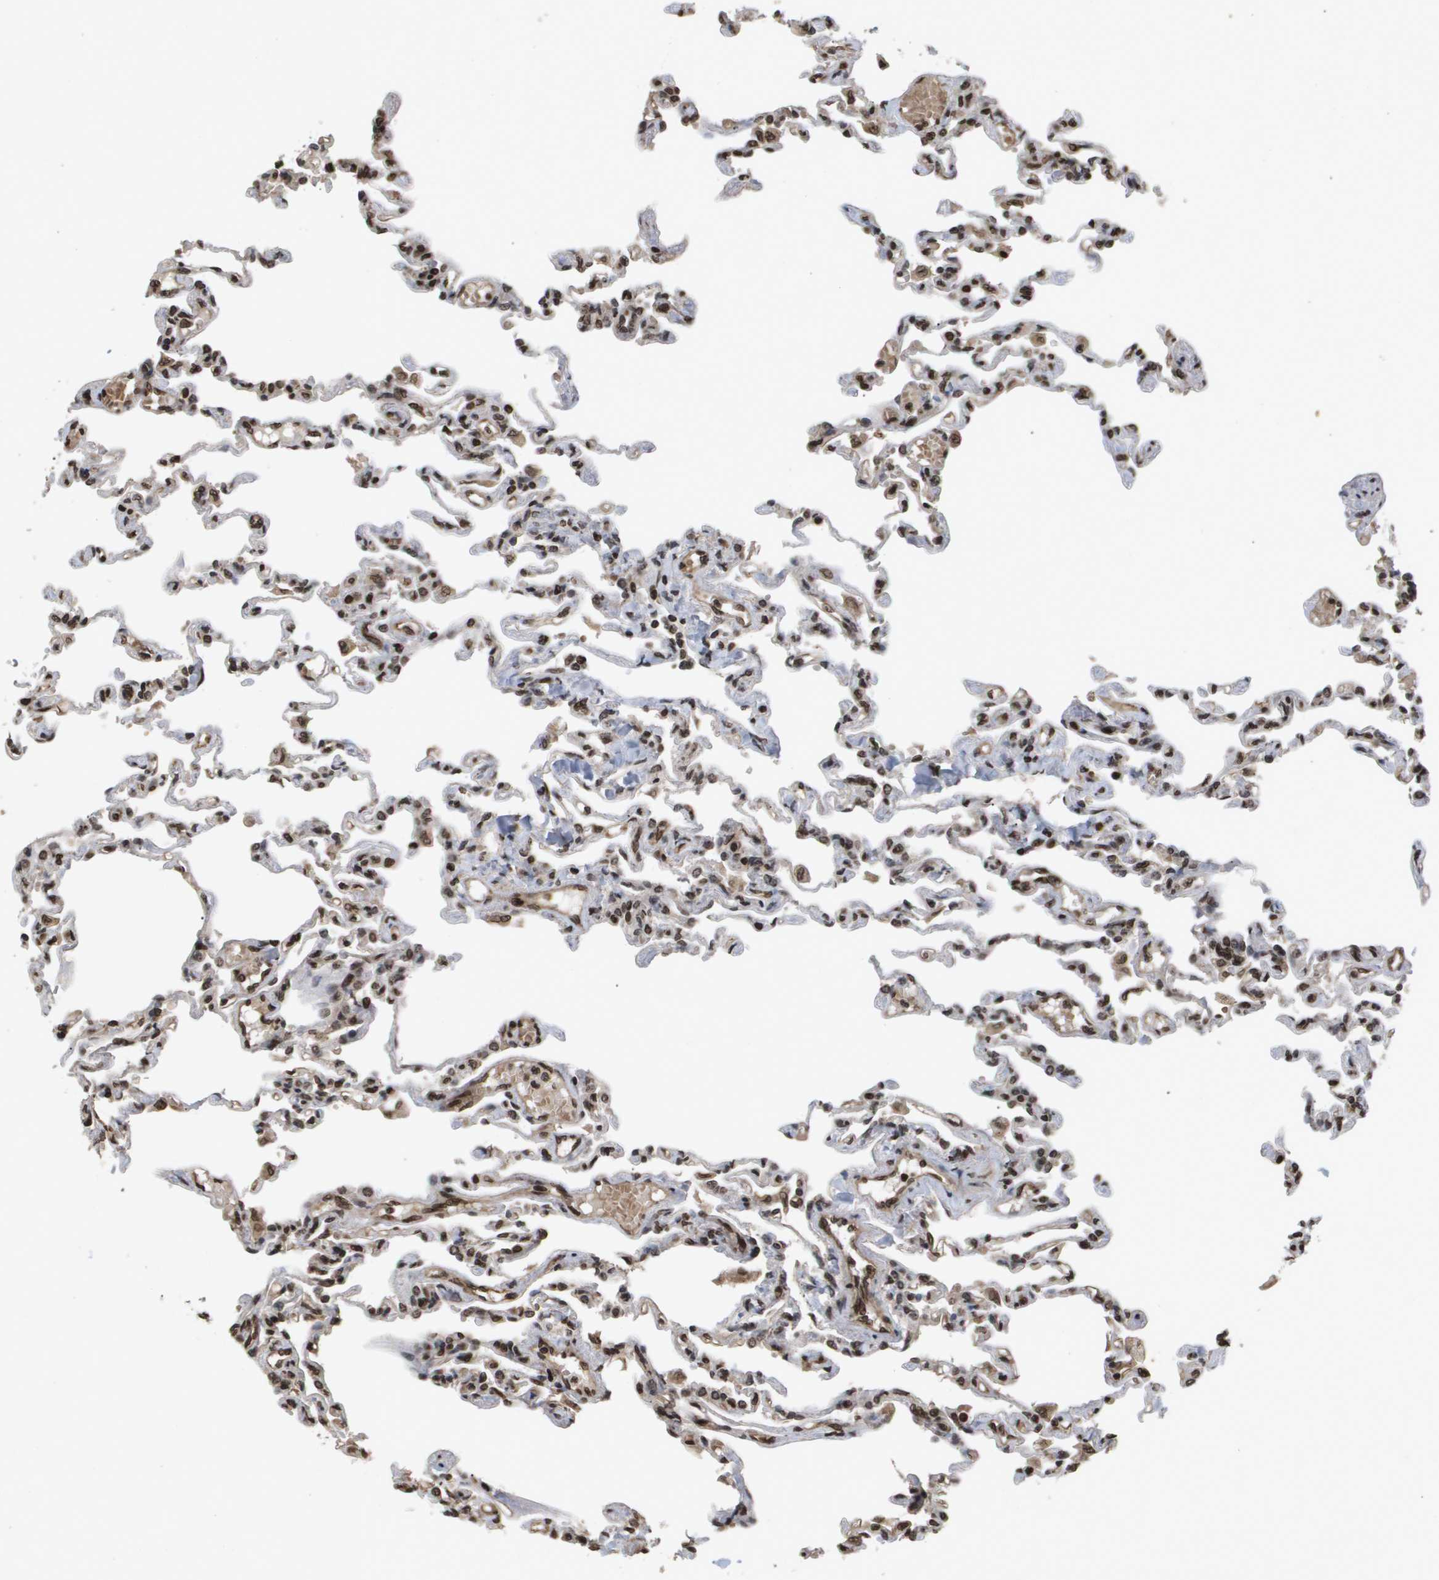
{"staining": {"intensity": "moderate", "quantity": ">75%", "location": "nuclear"}, "tissue": "lung", "cell_type": "Alveolar cells", "image_type": "normal", "snomed": [{"axis": "morphology", "description": "Normal tissue, NOS"}, {"axis": "topography", "description": "Lung"}], "caption": "A photomicrograph of human lung stained for a protein reveals moderate nuclear brown staining in alveolar cells.", "gene": "HSPA6", "patient": {"sex": "male", "age": 21}}